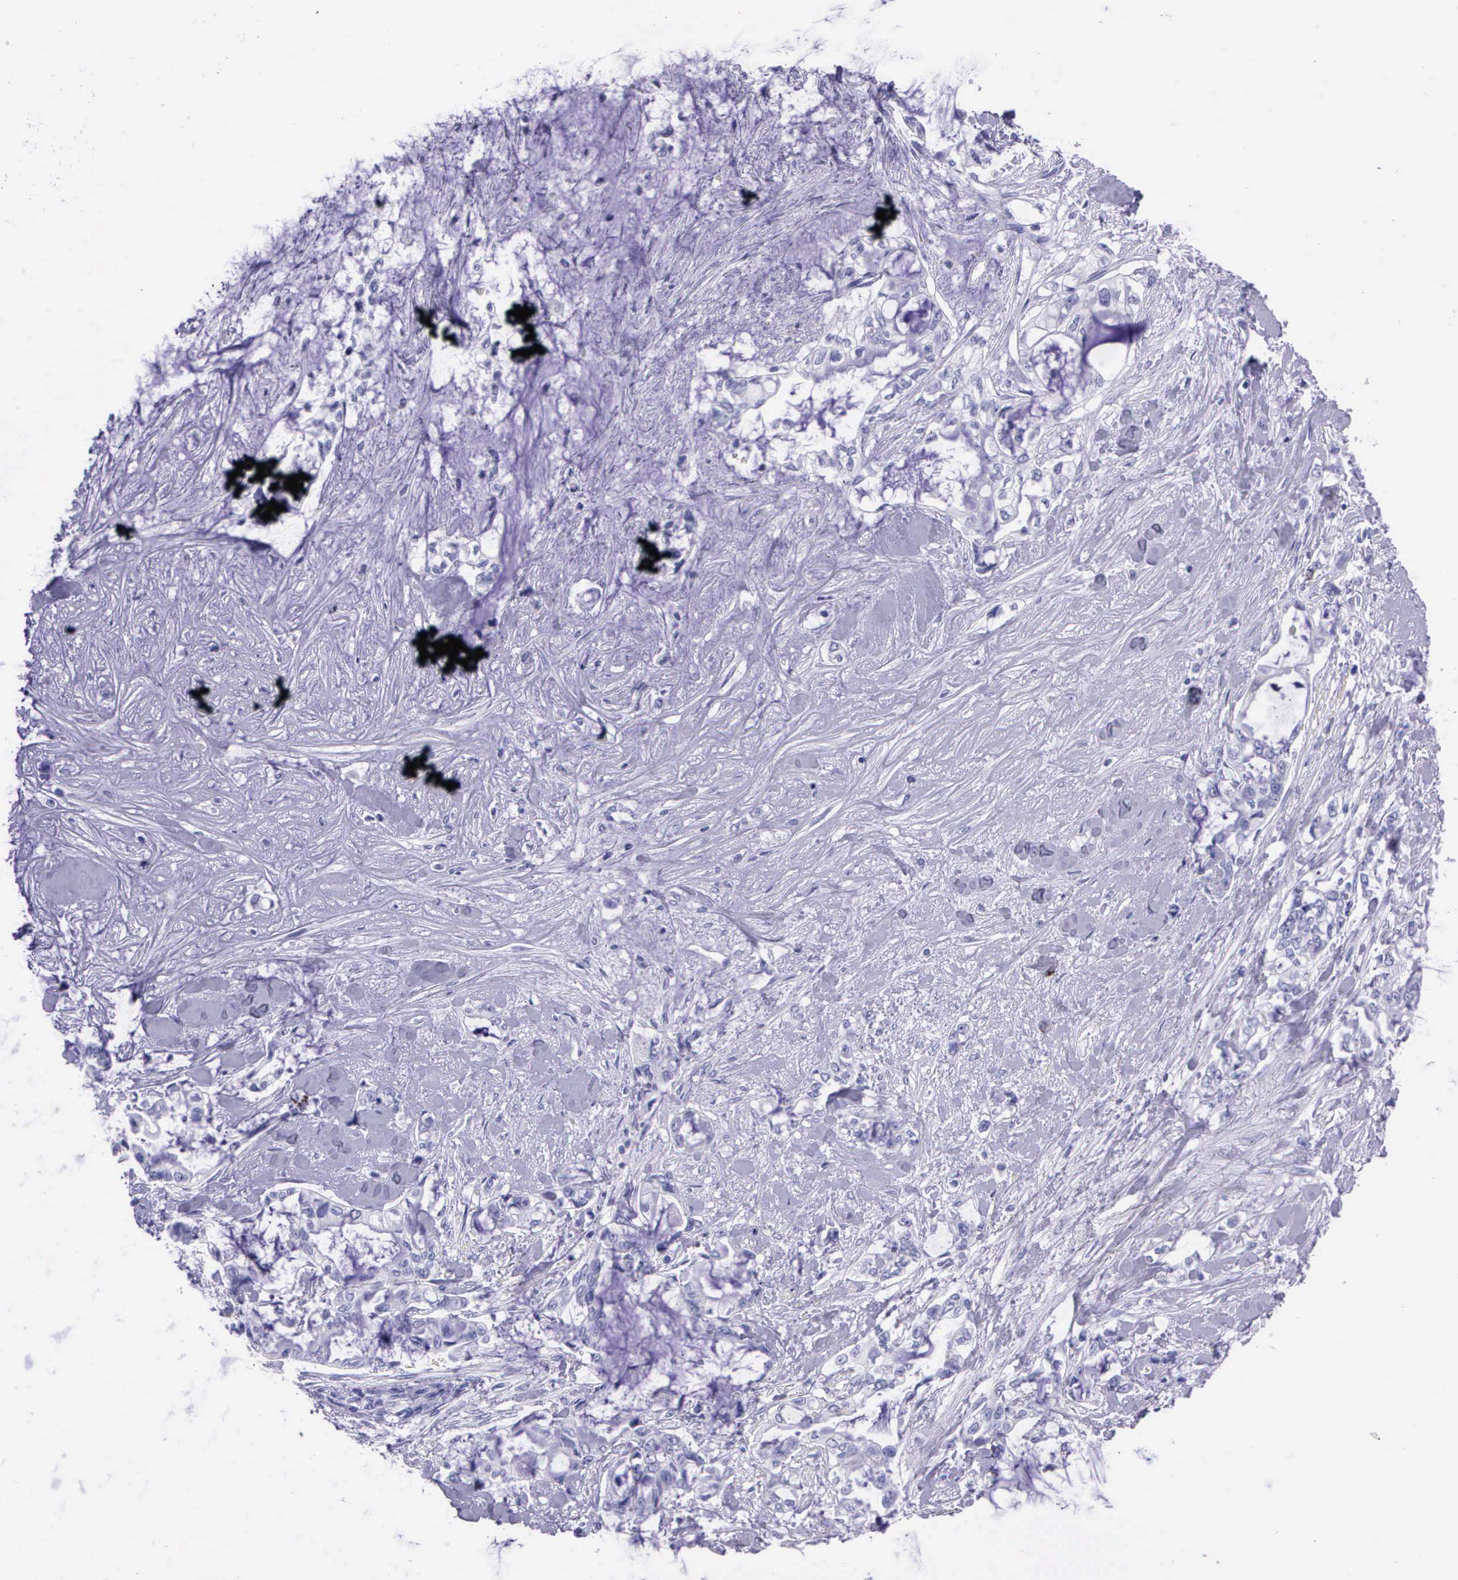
{"staining": {"intensity": "negative", "quantity": "none", "location": "none"}, "tissue": "pancreatic cancer", "cell_type": "Tumor cells", "image_type": "cancer", "snomed": [{"axis": "morphology", "description": "Adenocarcinoma, NOS"}, {"axis": "topography", "description": "Pancreas"}], "caption": "The immunohistochemistry (IHC) image has no significant expression in tumor cells of pancreatic adenocarcinoma tissue.", "gene": "CCNB1", "patient": {"sex": "female", "age": 70}}